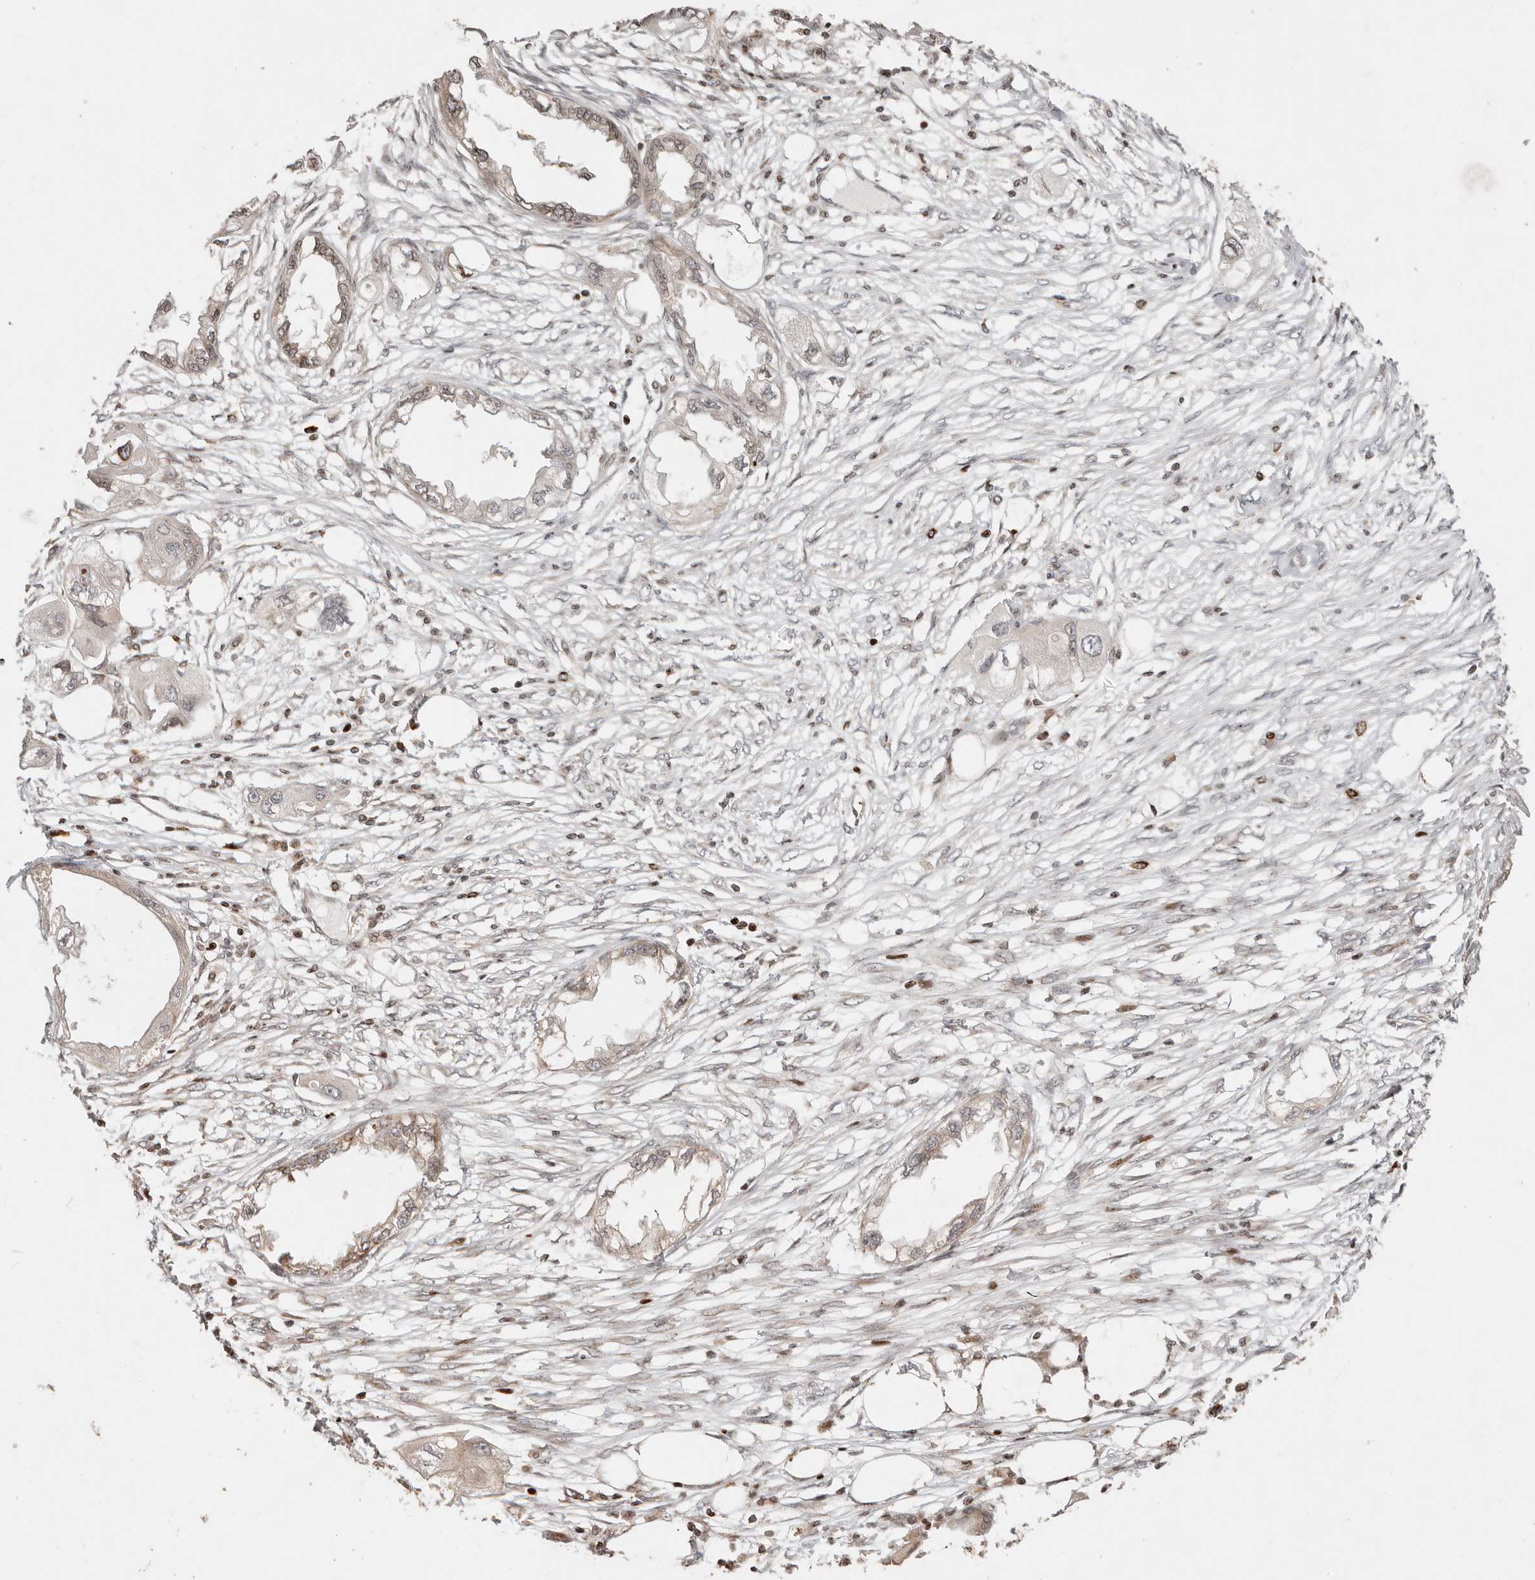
{"staining": {"intensity": "negative", "quantity": "none", "location": "none"}, "tissue": "endometrial cancer", "cell_type": "Tumor cells", "image_type": "cancer", "snomed": [{"axis": "morphology", "description": "Adenocarcinoma, NOS"}, {"axis": "morphology", "description": "Adenocarcinoma, metastatic, NOS"}, {"axis": "topography", "description": "Adipose tissue"}, {"axis": "topography", "description": "Endometrium"}], "caption": "Endometrial cancer (adenocarcinoma) was stained to show a protein in brown. There is no significant staining in tumor cells. (Brightfield microscopy of DAB immunohistochemistry (IHC) at high magnification).", "gene": "TRIM4", "patient": {"sex": "female", "age": 67}}